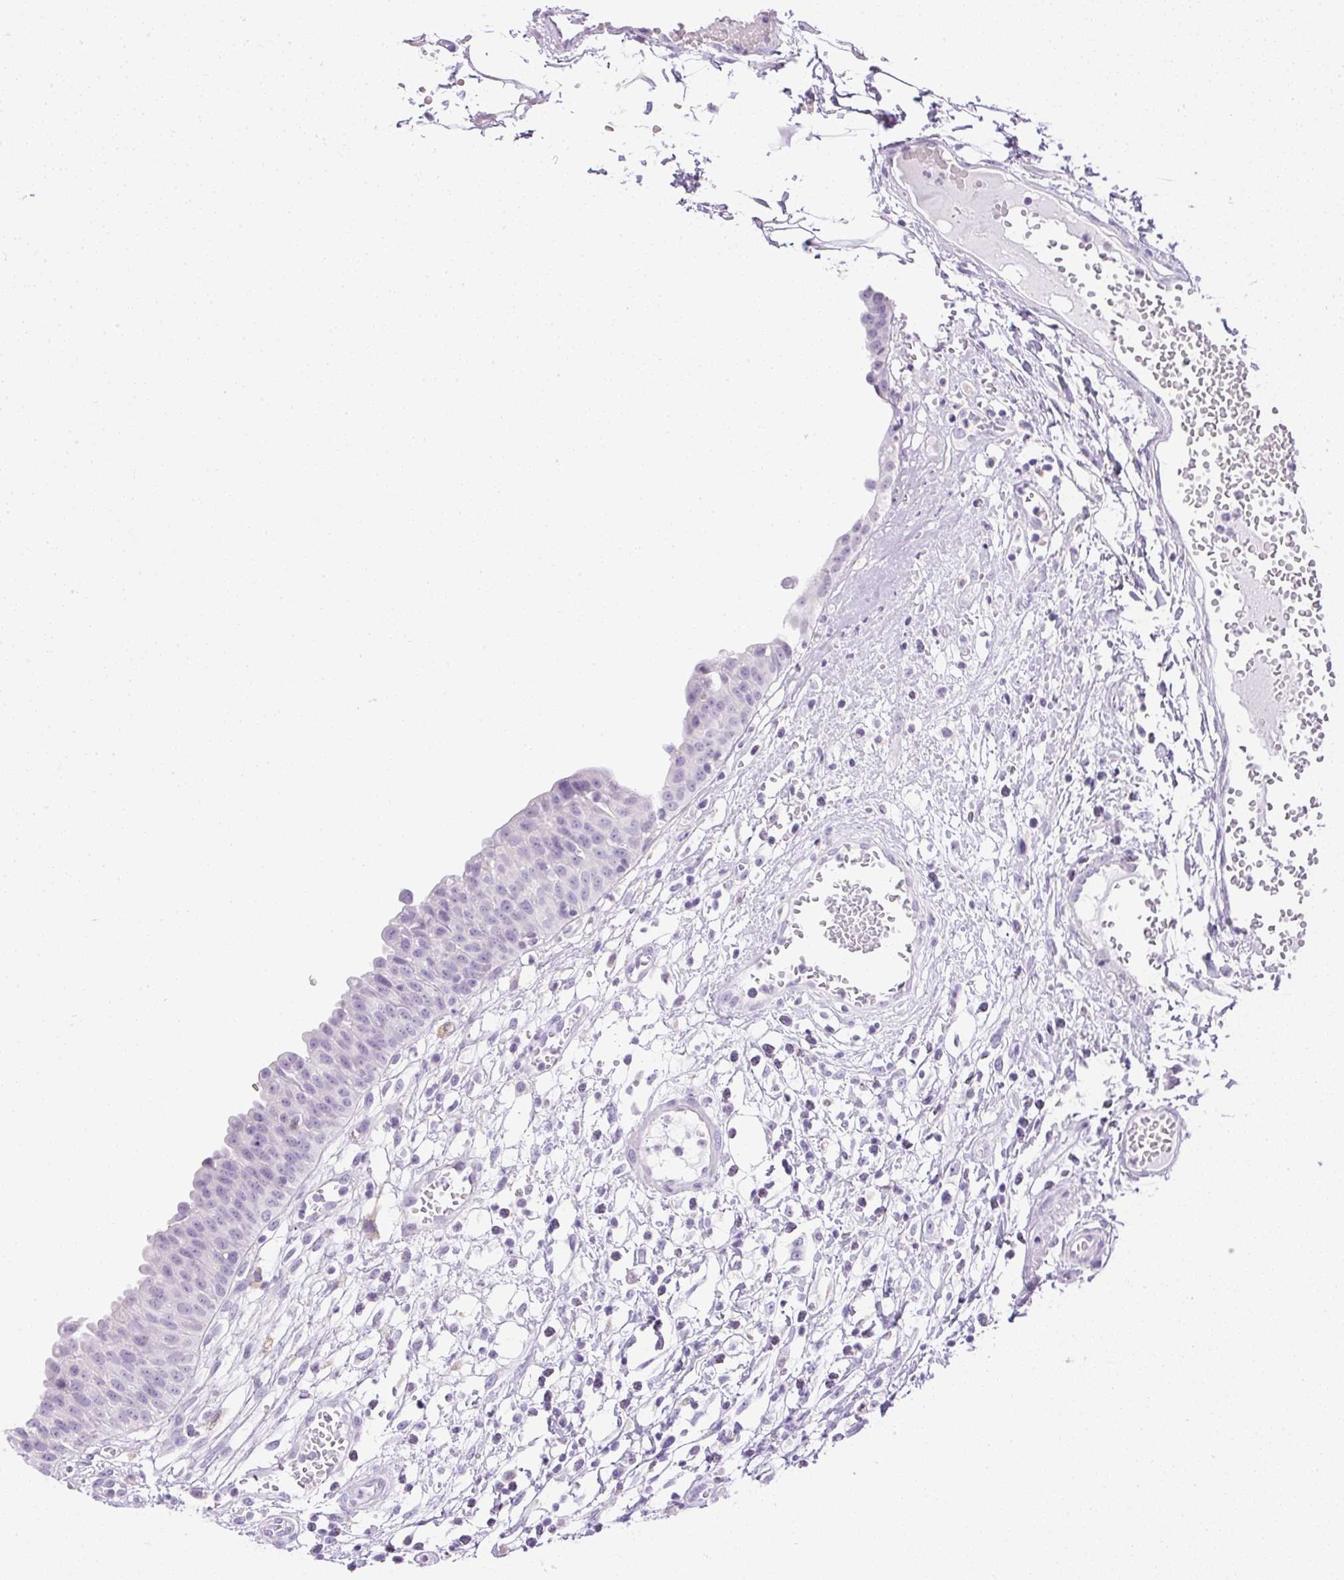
{"staining": {"intensity": "negative", "quantity": "none", "location": "none"}, "tissue": "urinary bladder", "cell_type": "Urothelial cells", "image_type": "normal", "snomed": [{"axis": "morphology", "description": "Normal tissue, NOS"}, {"axis": "topography", "description": "Urinary bladder"}], "caption": "Urothelial cells show no significant protein expression in benign urinary bladder. Nuclei are stained in blue.", "gene": "ATP6V1G3", "patient": {"sex": "male", "age": 64}}